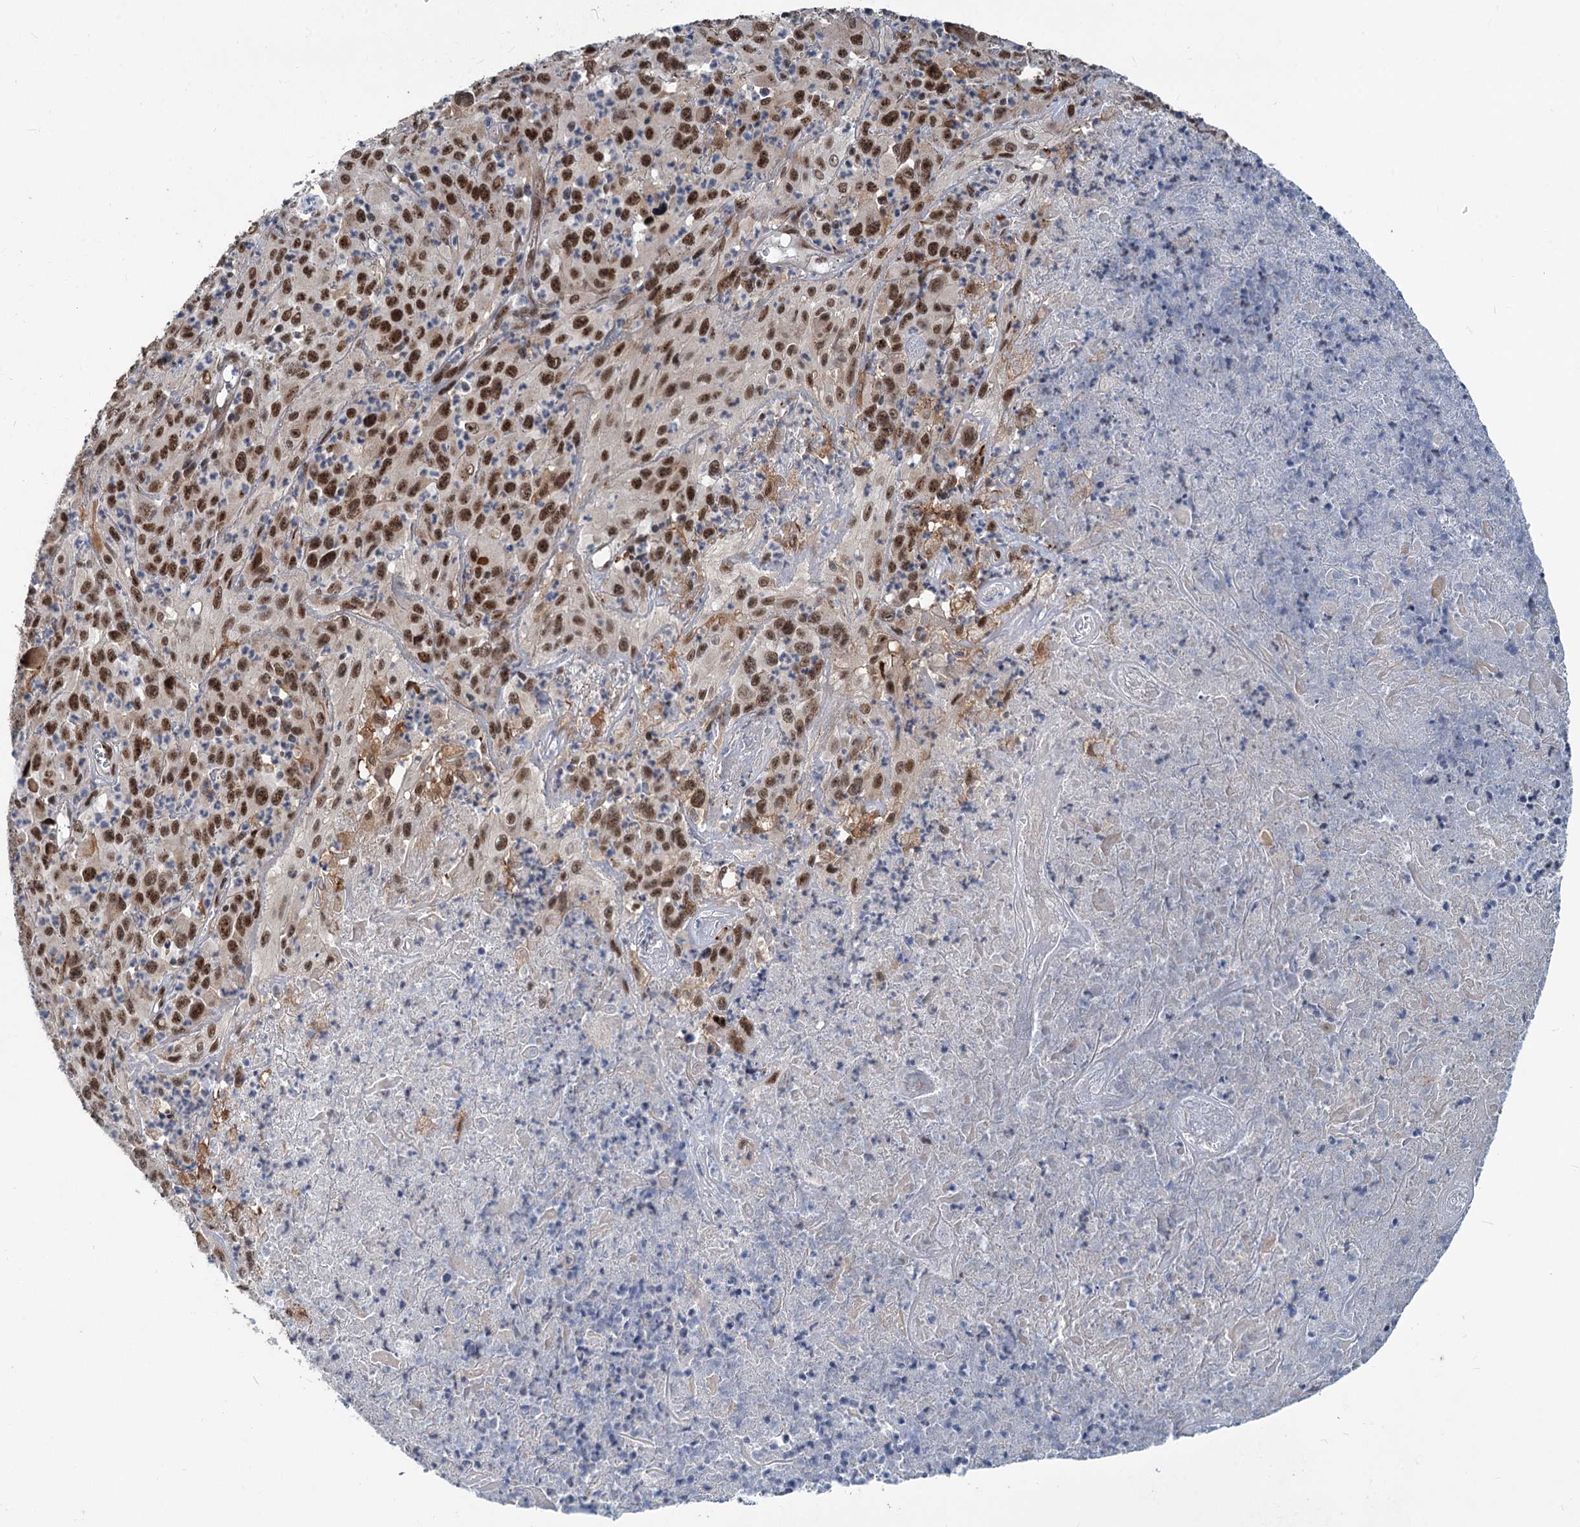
{"staining": {"intensity": "moderate", "quantity": ">75%", "location": "nuclear"}, "tissue": "melanoma", "cell_type": "Tumor cells", "image_type": "cancer", "snomed": [{"axis": "morphology", "description": "Malignant melanoma, Metastatic site"}, {"axis": "topography", "description": "Brain"}], "caption": "Immunohistochemistry image of malignant melanoma (metastatic site) stained for a protein (brown), which exhibits medium levels of moderate nuclear expression in approximately >75% of tumor cells.", "gene": "PHF8", "patient": {"sex": "female", "age": 53}}